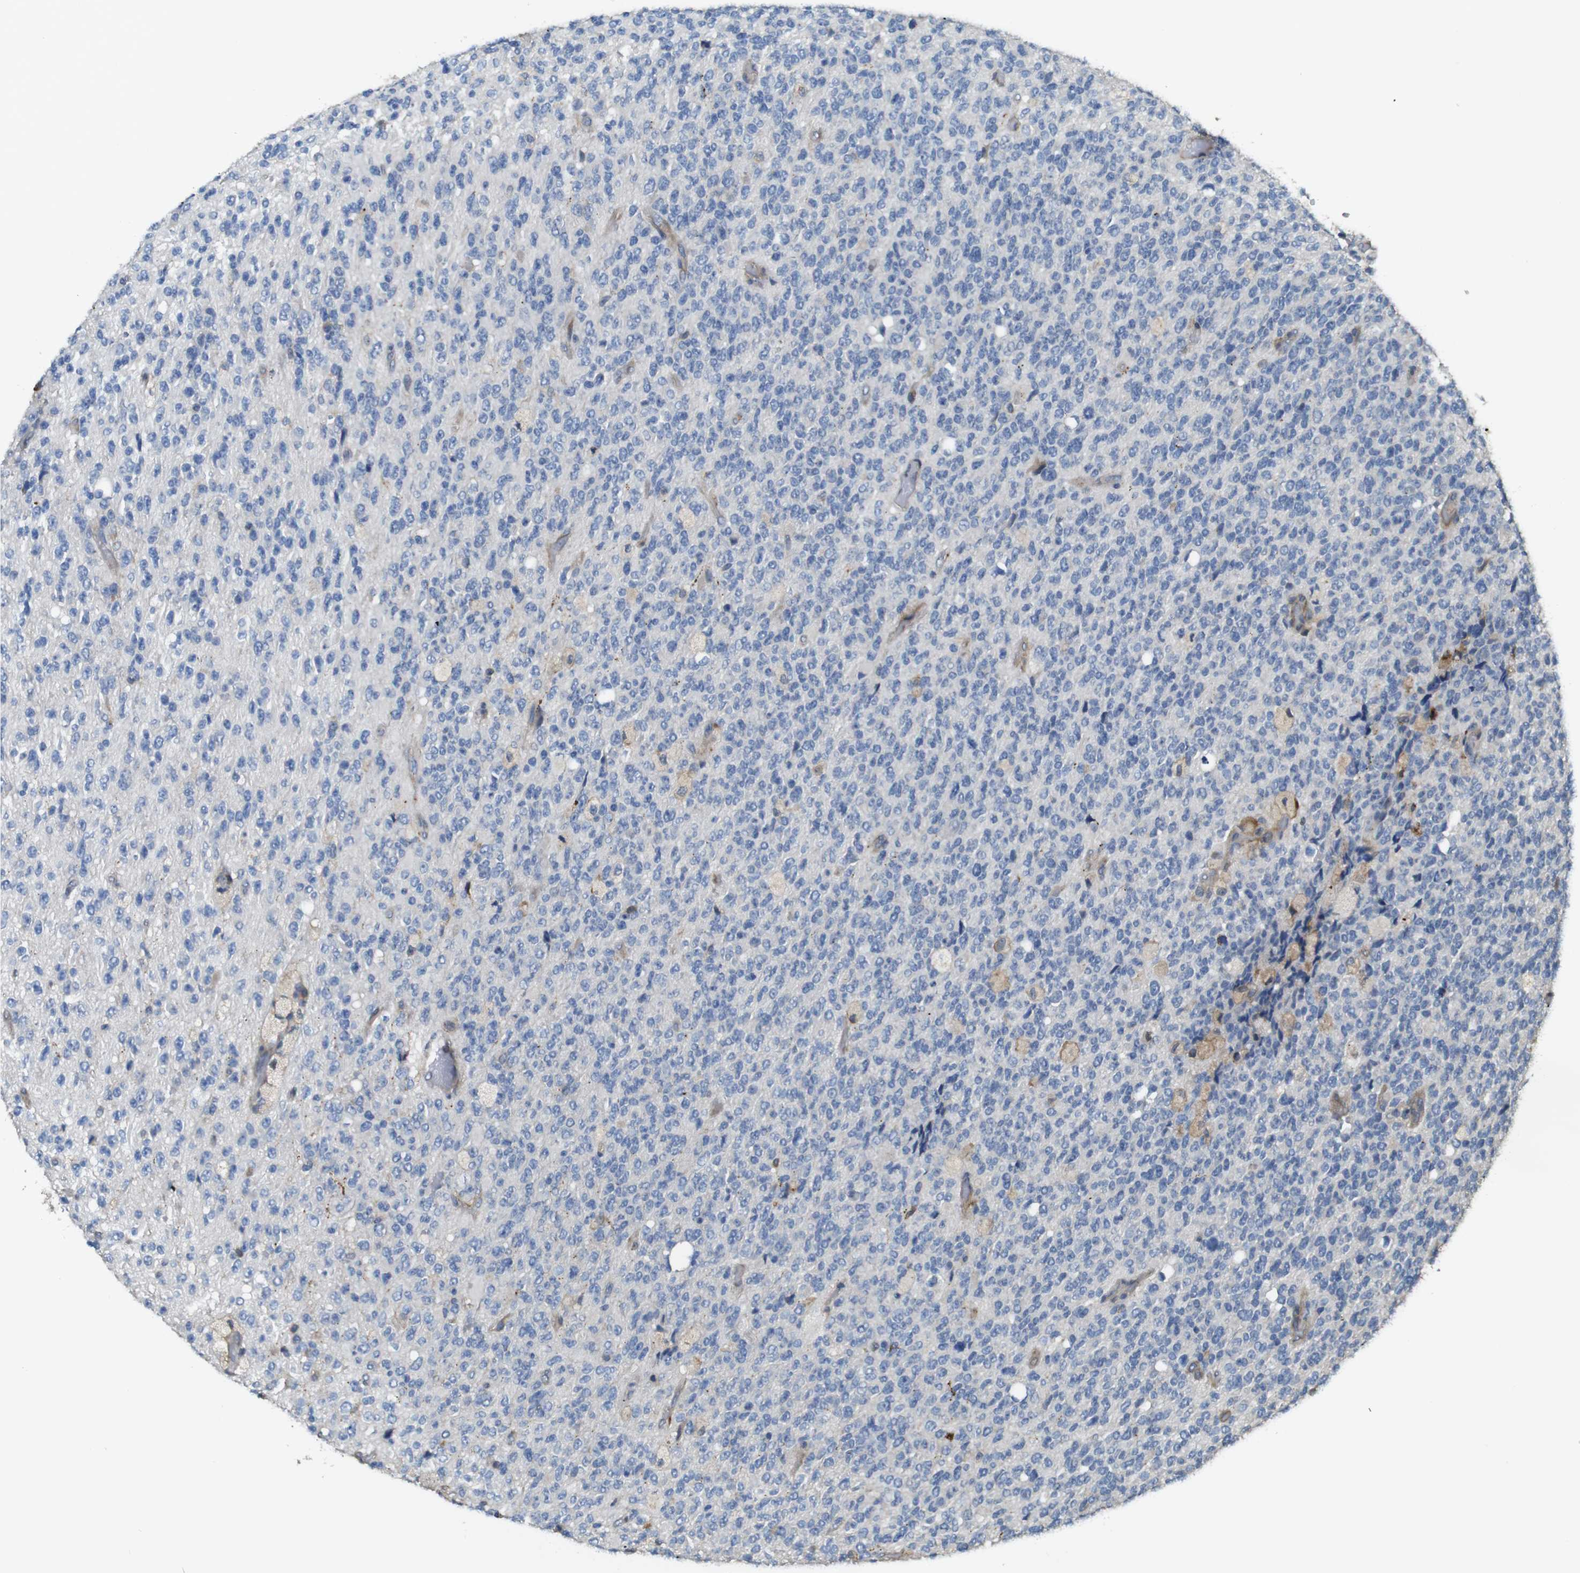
{"staining": {"intensity": "negative", "quantity": "none", "location": "none"}, "tissue": "glioma", "cell_type": "Tumor cells", "image_type": "cancer", "snomed": [{"axis": "morphology", "description": "Glioma, malignant, High grade"}, {"axis": "topography", "description": "pancreas cauda"}], "caption": "DAB (3,3'-diaminobenzidine) immunohistochemical staining of human malignant high-grade glioma shows no significant expression in tumor cells.", "gene": "PCOLCE2", "patient": {"sex": "male", "age": 60}}